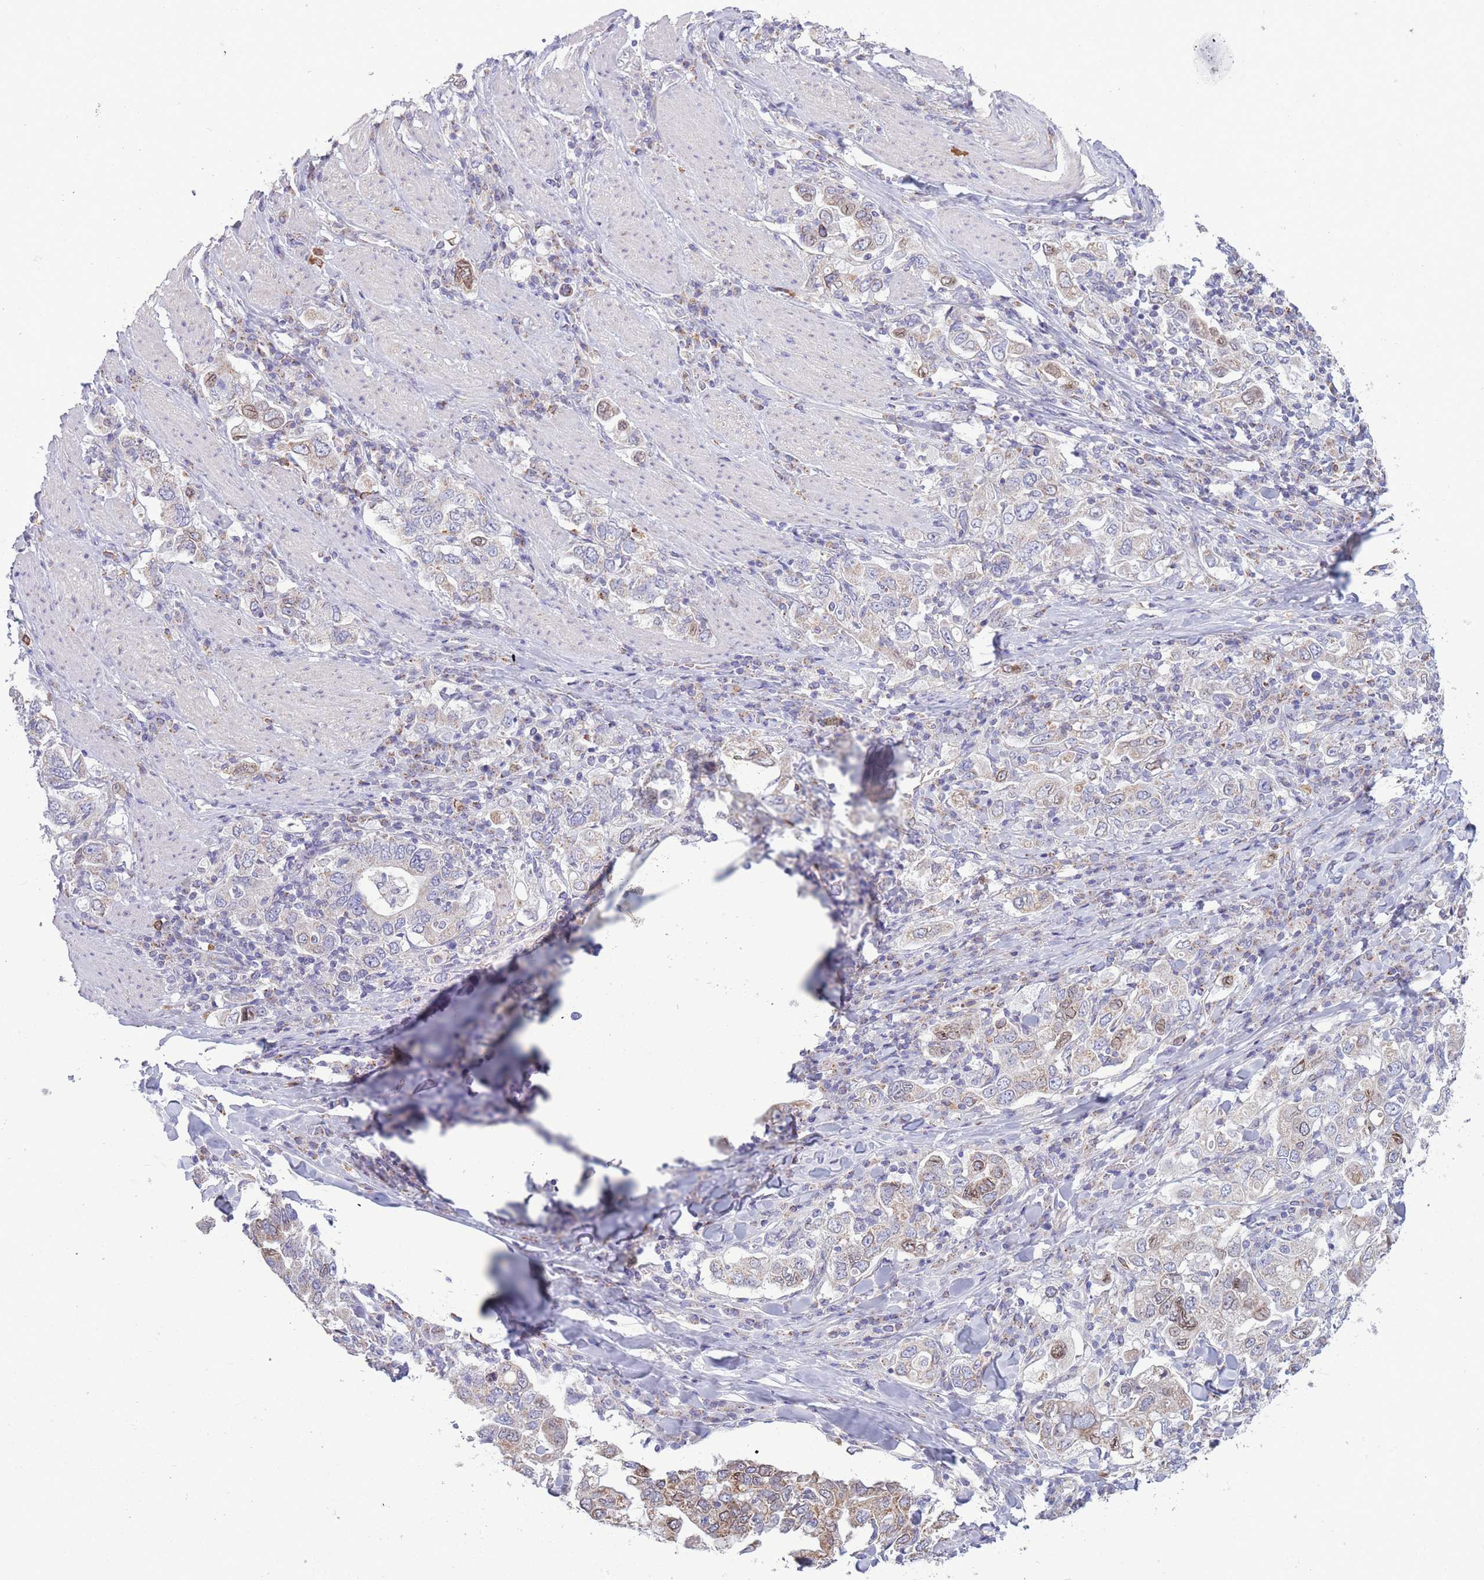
{"staining": {"intensity": "moderate", "quantity": "<25%", "location": "nuclear"}, "tissue": "stomach cancer", "cell_type": "Tumor cells", "image_type": "cancer", "snomed": [{"axis": "morphology", "description": "Adenocarcinoma, NOS"}, {"axis": "topography", "description": "Stomach, upper"}], "caption": "Immunohistochemistry micrograph of stomach adenocarcinoma stained for a protein (brown), which displays low levels of moderate nuclear positivity in approximately <25% of tumor cells.", "gene": "PDHA1", "patient": {"sex": "male", "age": 62}}